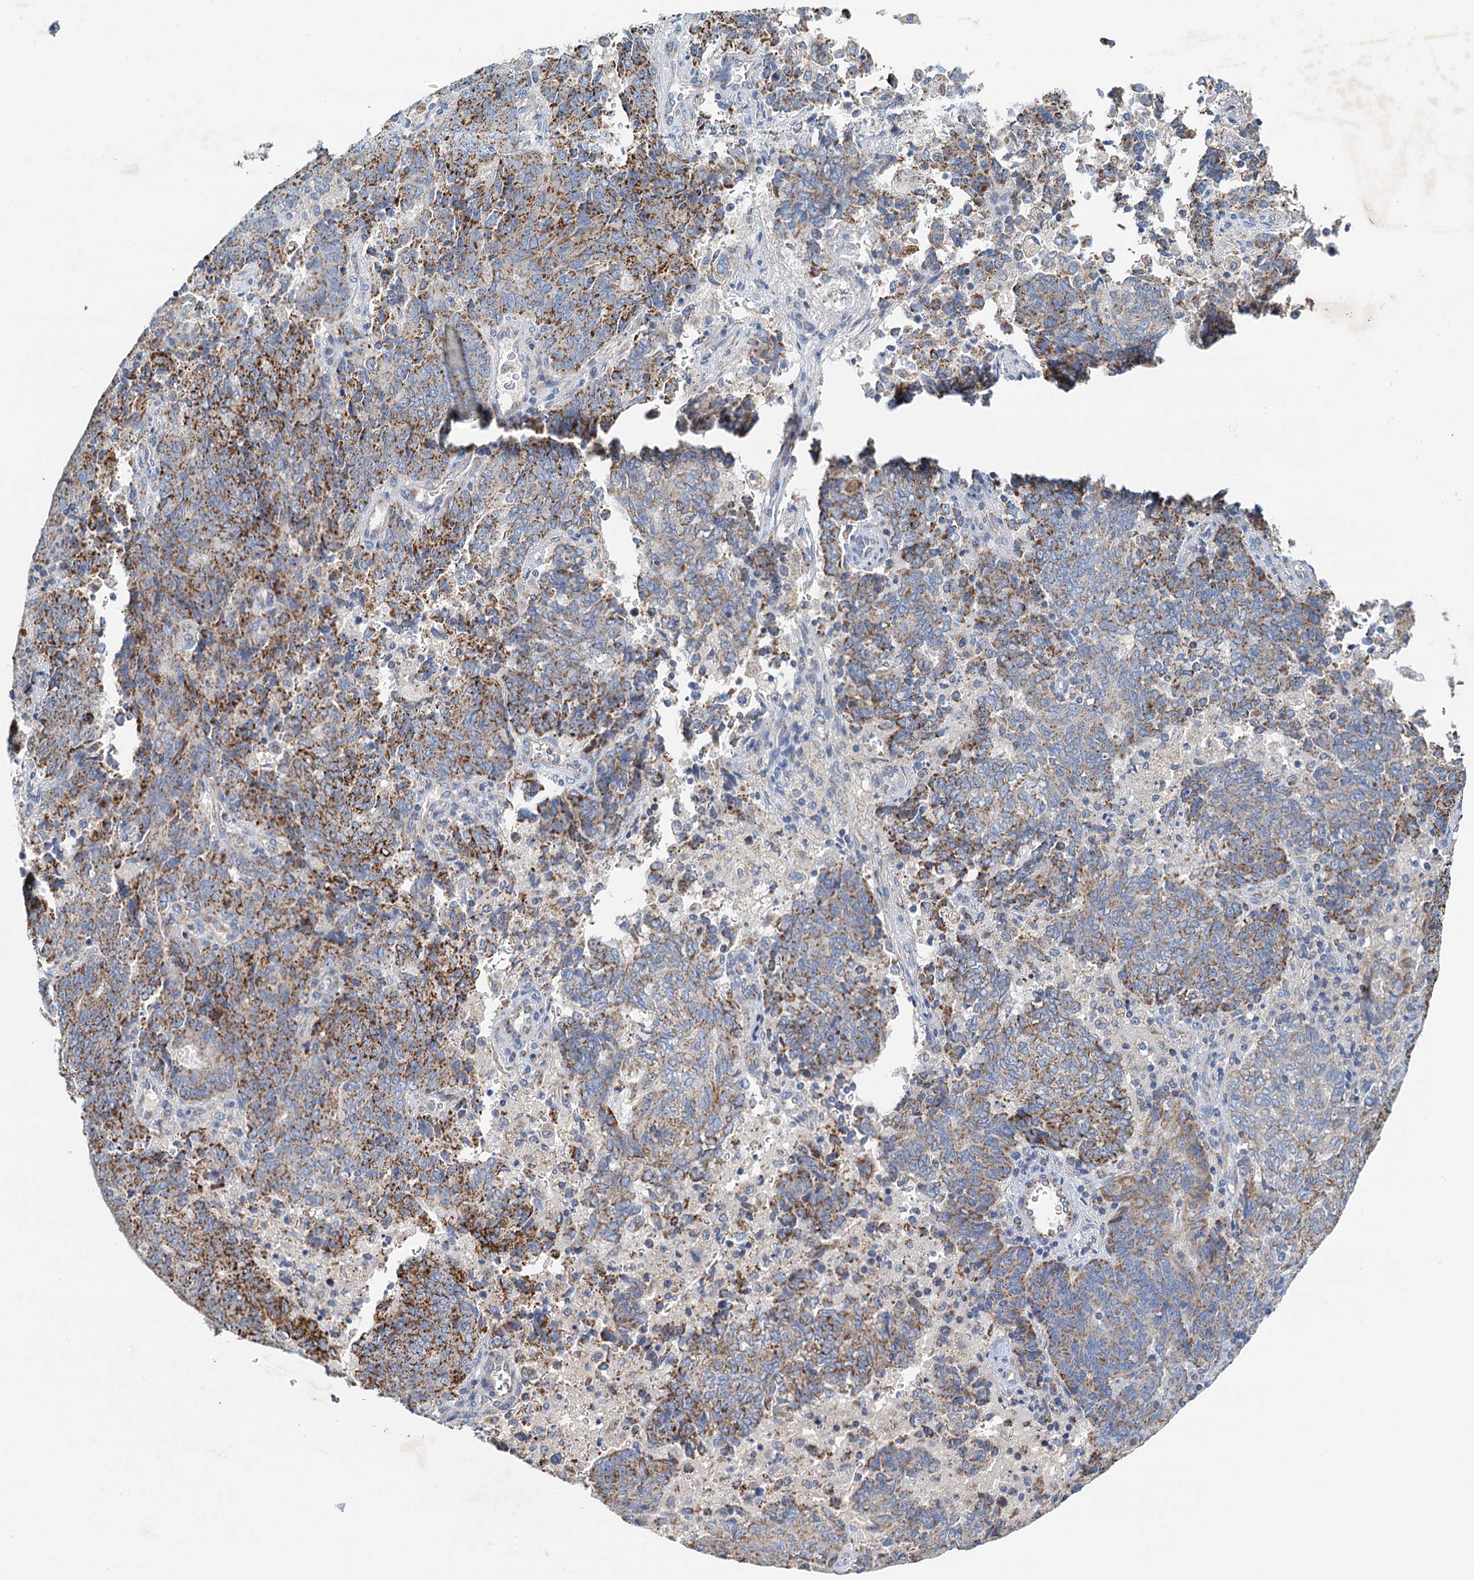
{"staining": {"intensity": "moderate", "quantity": ">75%", "location": "cytoplasmic/membranous"}, "tissue": "endometrial cancer", "cell_type": "Tumor cells", "image_type": "cancer", "snomed": [{"axis": "morphology", "description": "Adenocarcinoma, NOS"}, {"axis": "topography", "description": "Endometrium"}], "caption": "Immunohistochemical staining of endometrial cancer shows medium levels of moderate cytoplasmic/membranous protein positivity in approximately >75% of tumor cells.", "gene": "POC1A", "patient": {"sex": "female", "age": 80}}